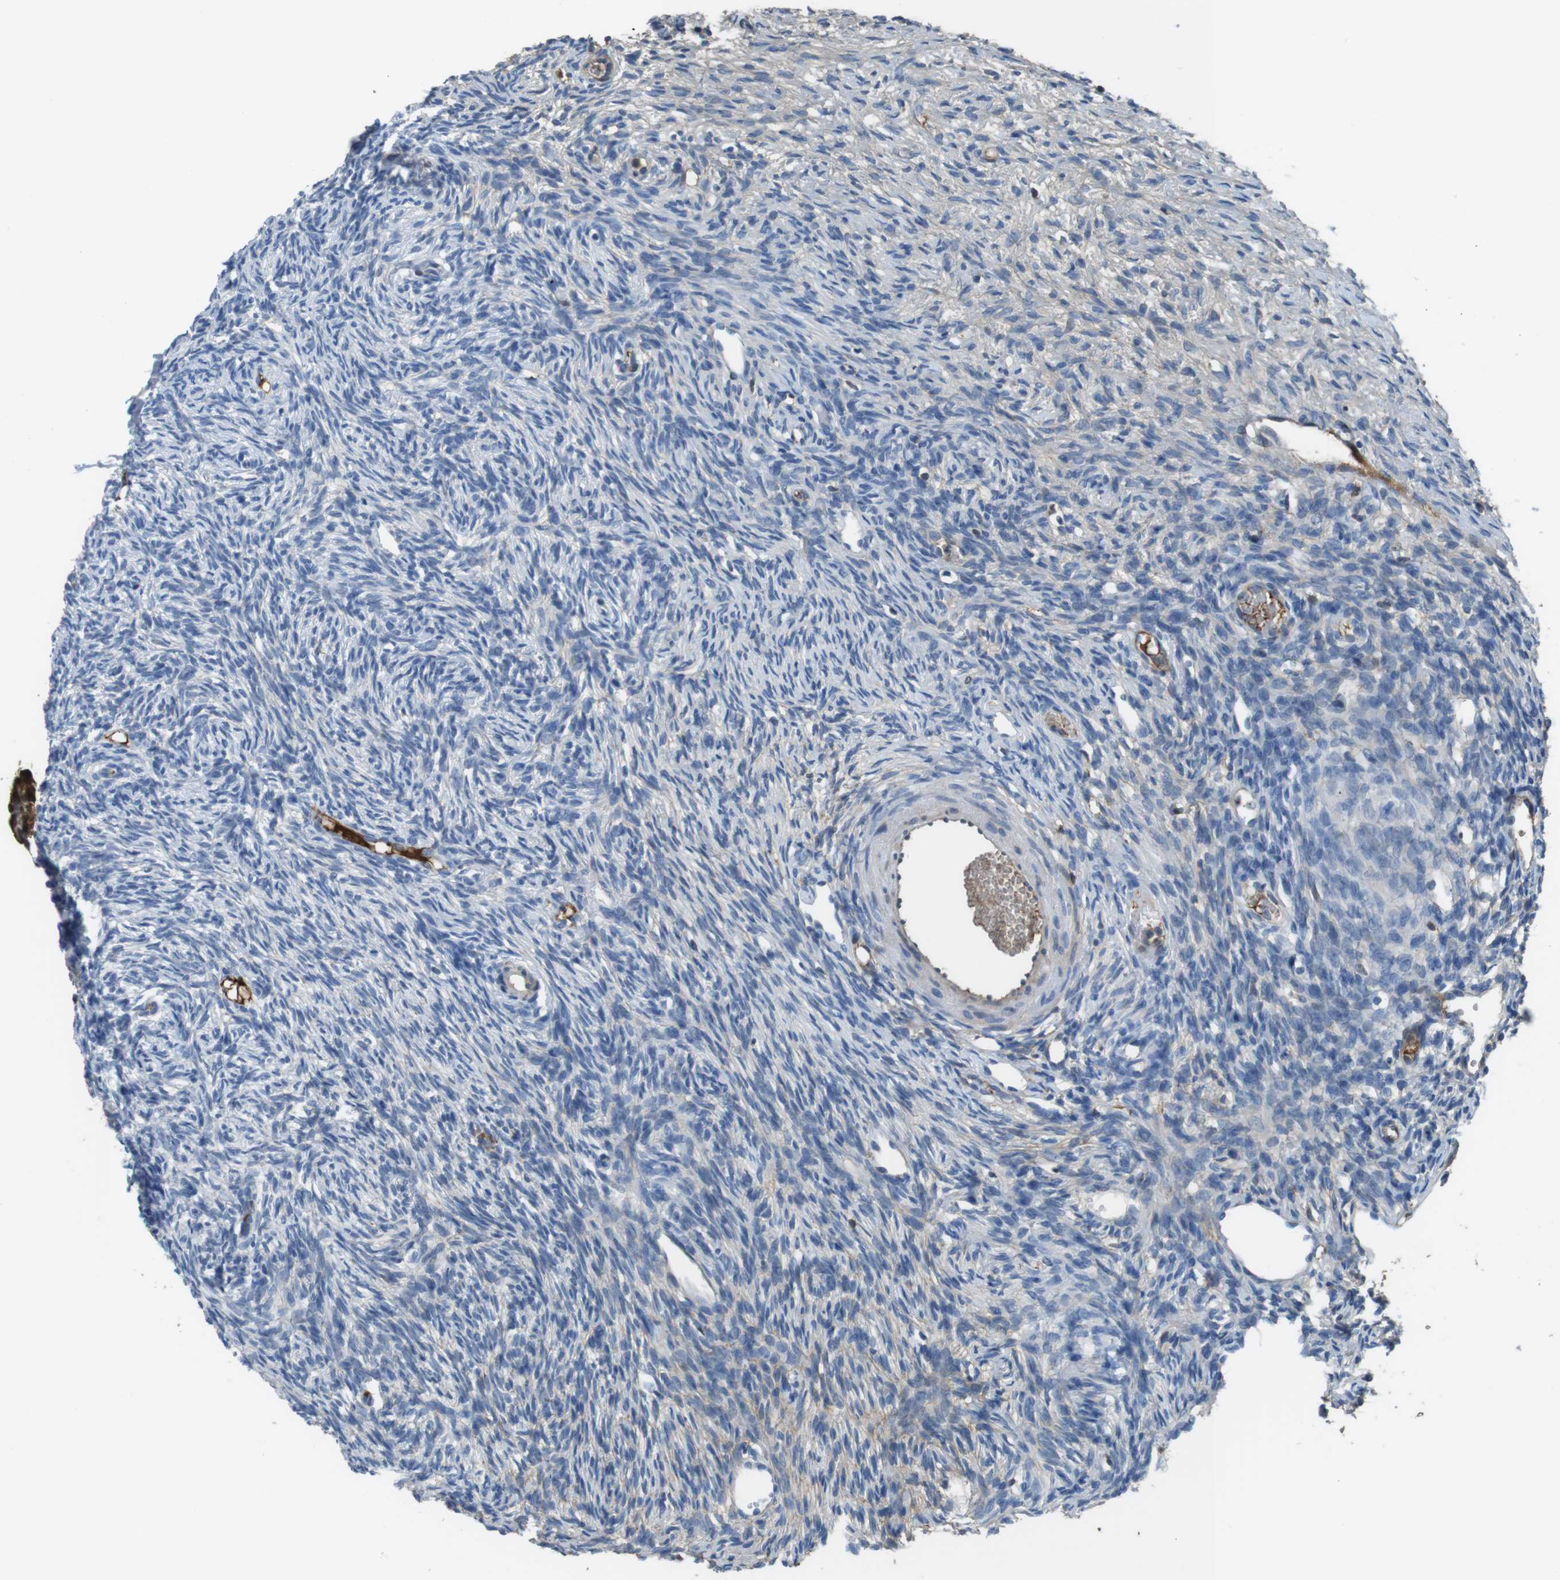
{"staining": {"intensity": "weak", "quantity": ">75%", "location": "cytoplasmic/membranous"}, "tissue": "ovary", "cell_type": "Follicle cells", "image_type": "normal", "snomed": [{"axis": "morphology", "description": "Normal tissue, NOS"}, {"axis": "topography", "description": "Ovary"}], "caption": "Immunohistochemistry (IHC) of normal ovary reveals low levels of weak cytoplasmic/membranous staining in approximately >75% of follicle cells. Immunohistochemistry stains the protein of interest in brown and the nuclei are stained blue.", "gene": "TMPRSS15", "patient": {"sex": "female", "age": 33}}